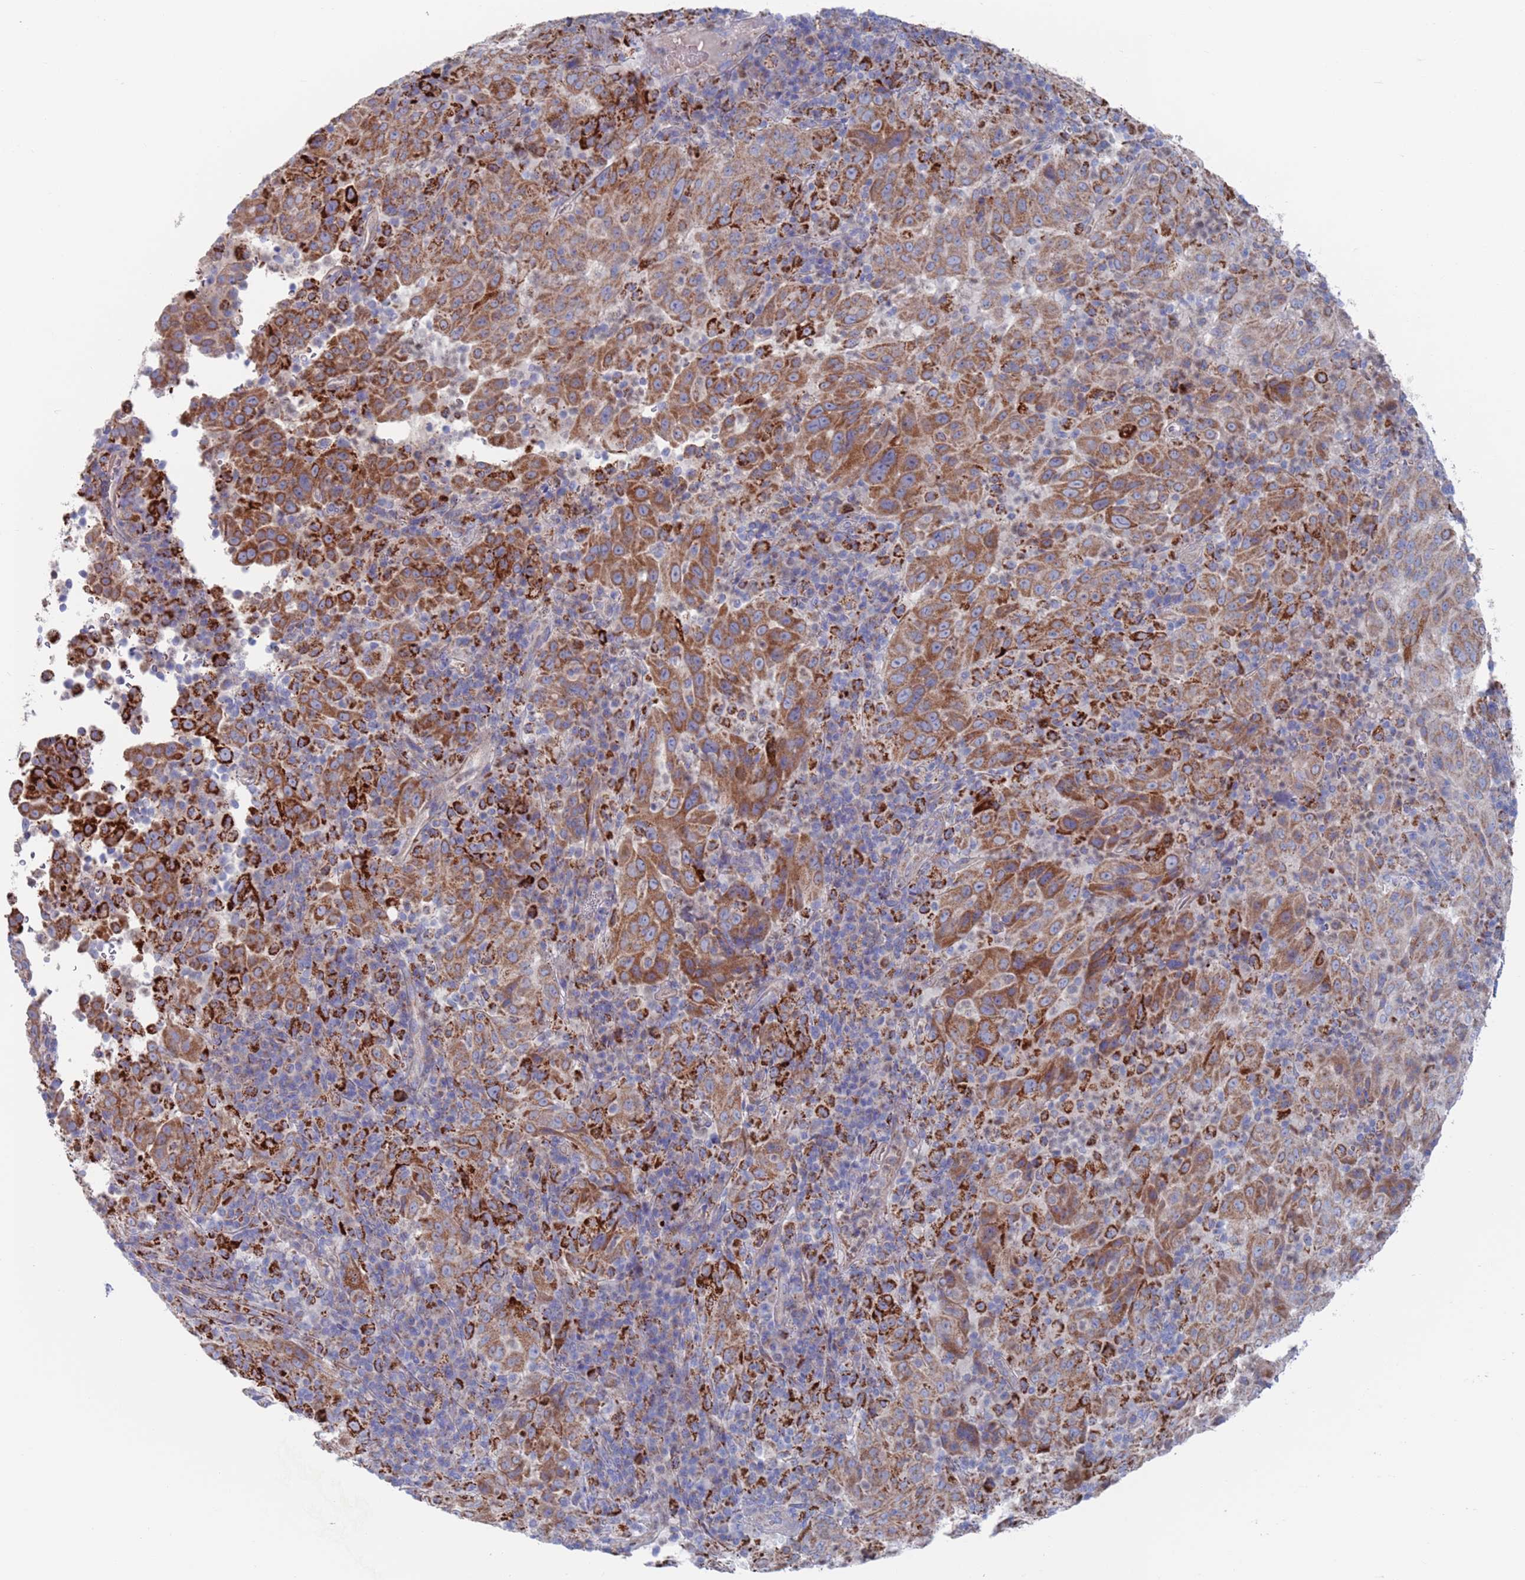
{"staining": {"intensity": "moderate", "quantity": ">75%", "location": "cytoplasmic/membranous"}, "tissue": "pancreatic cancer", "cell_type": "Tumor cells", "image_type": "cancer", "snomed": [{"axis": "morphology", "description": "Adenocarcinoma, NOS"}, {"axis": "topography", "description": "Pancreas"}], "caption": "Pancreatic cancer was stained to show a protein in brown. There is medium levels of moderate cytoplasmic/membranous staining in about >75% of tumor cells.", "gene": "CHCHD6", "patient": {"sex": "male", "age": 63}}